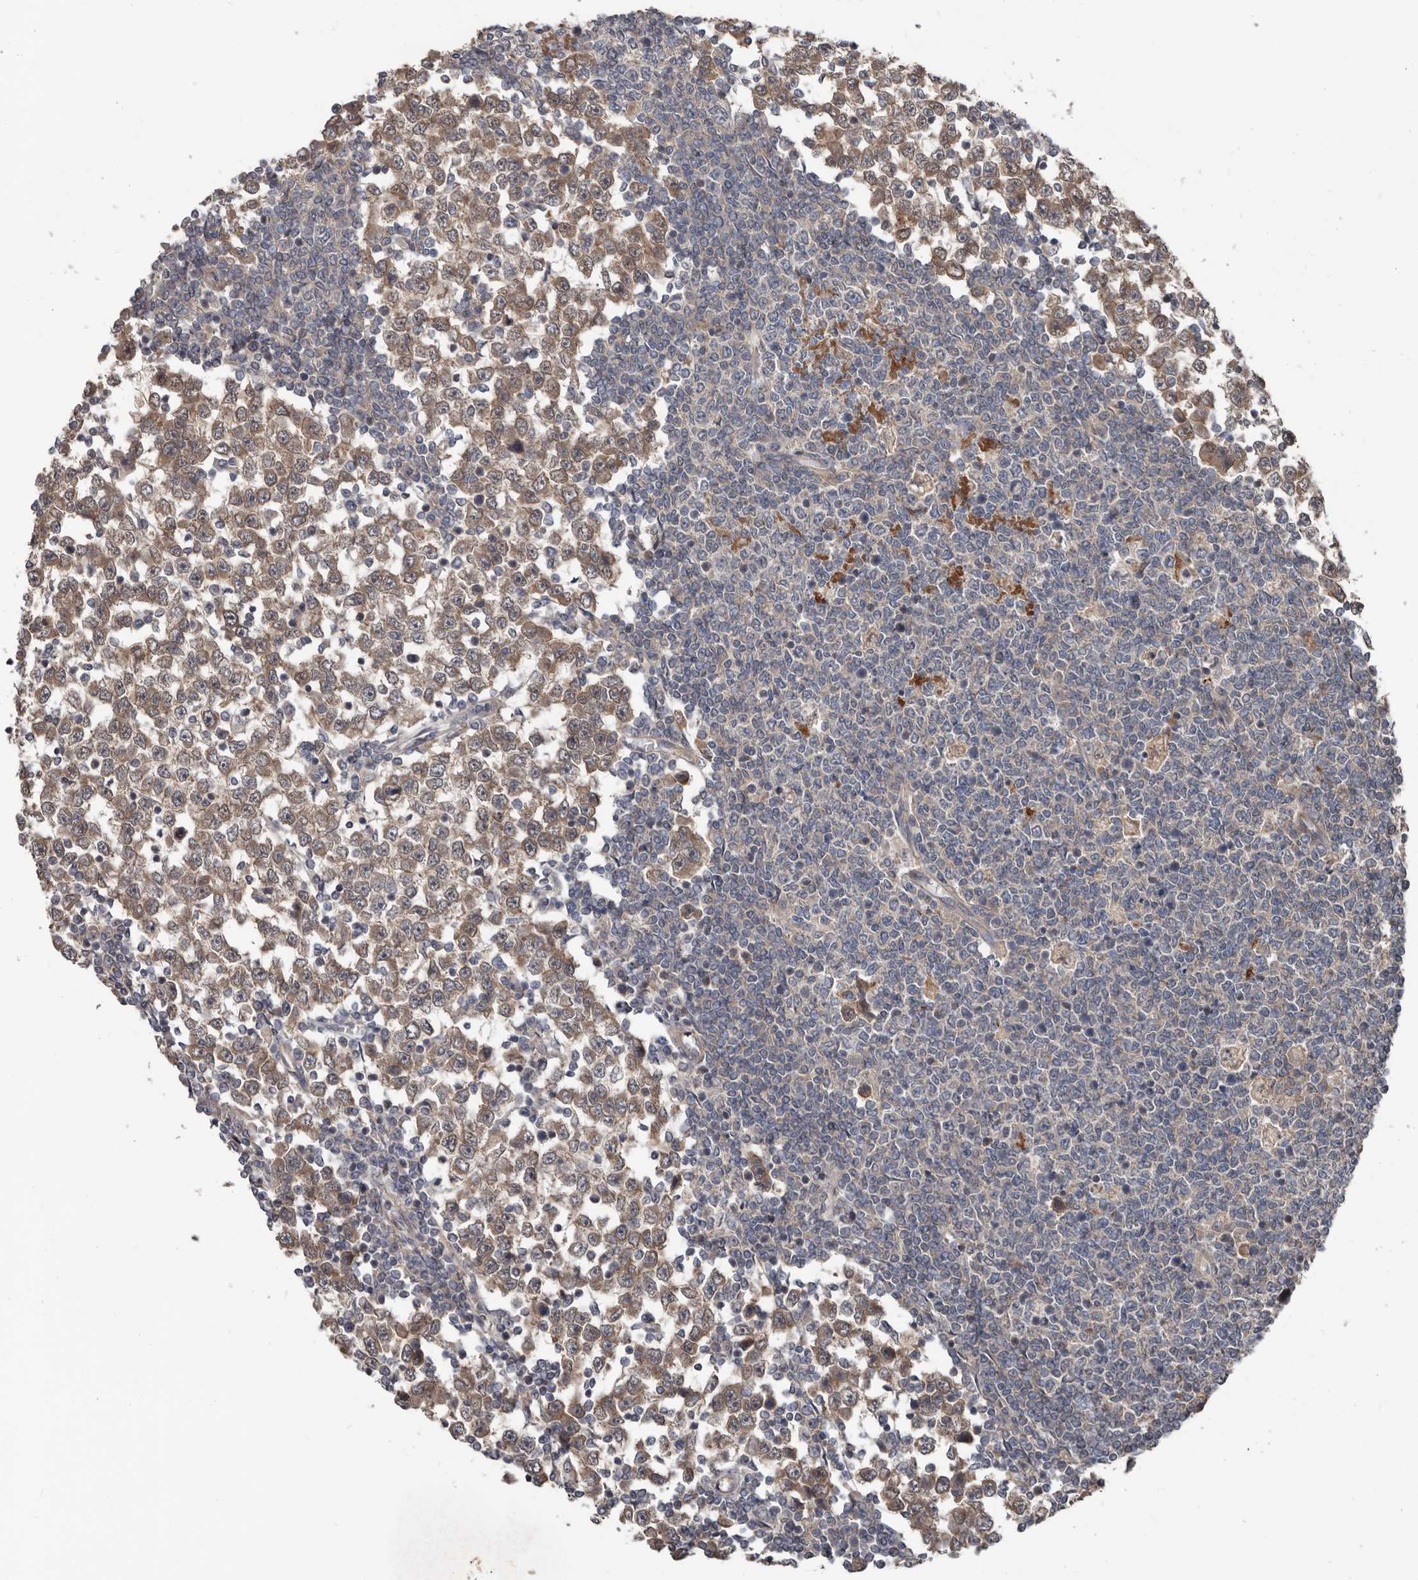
{"staining": {"intensity": "moderate", "quantity": ">75%", "location": "cytoplasmic/membranous"}, "tissue": "testis cancer", "cell_type": "Tumor cells", "image_type": "cancer", "snomed": [{"axis": "morphology", "description": "Seminoma, NOS"}, {"axis": "topography", "description": "Testis"}], "caption": "The micrograph reveals immunohistochemical staining of seminoma (testis). There is moderate cytoplasmic/membranous staining is appreciated in about >75% of tumor cells.", "gene": "DNAJB4", "patient": {"sex": "male", "age": 65}}